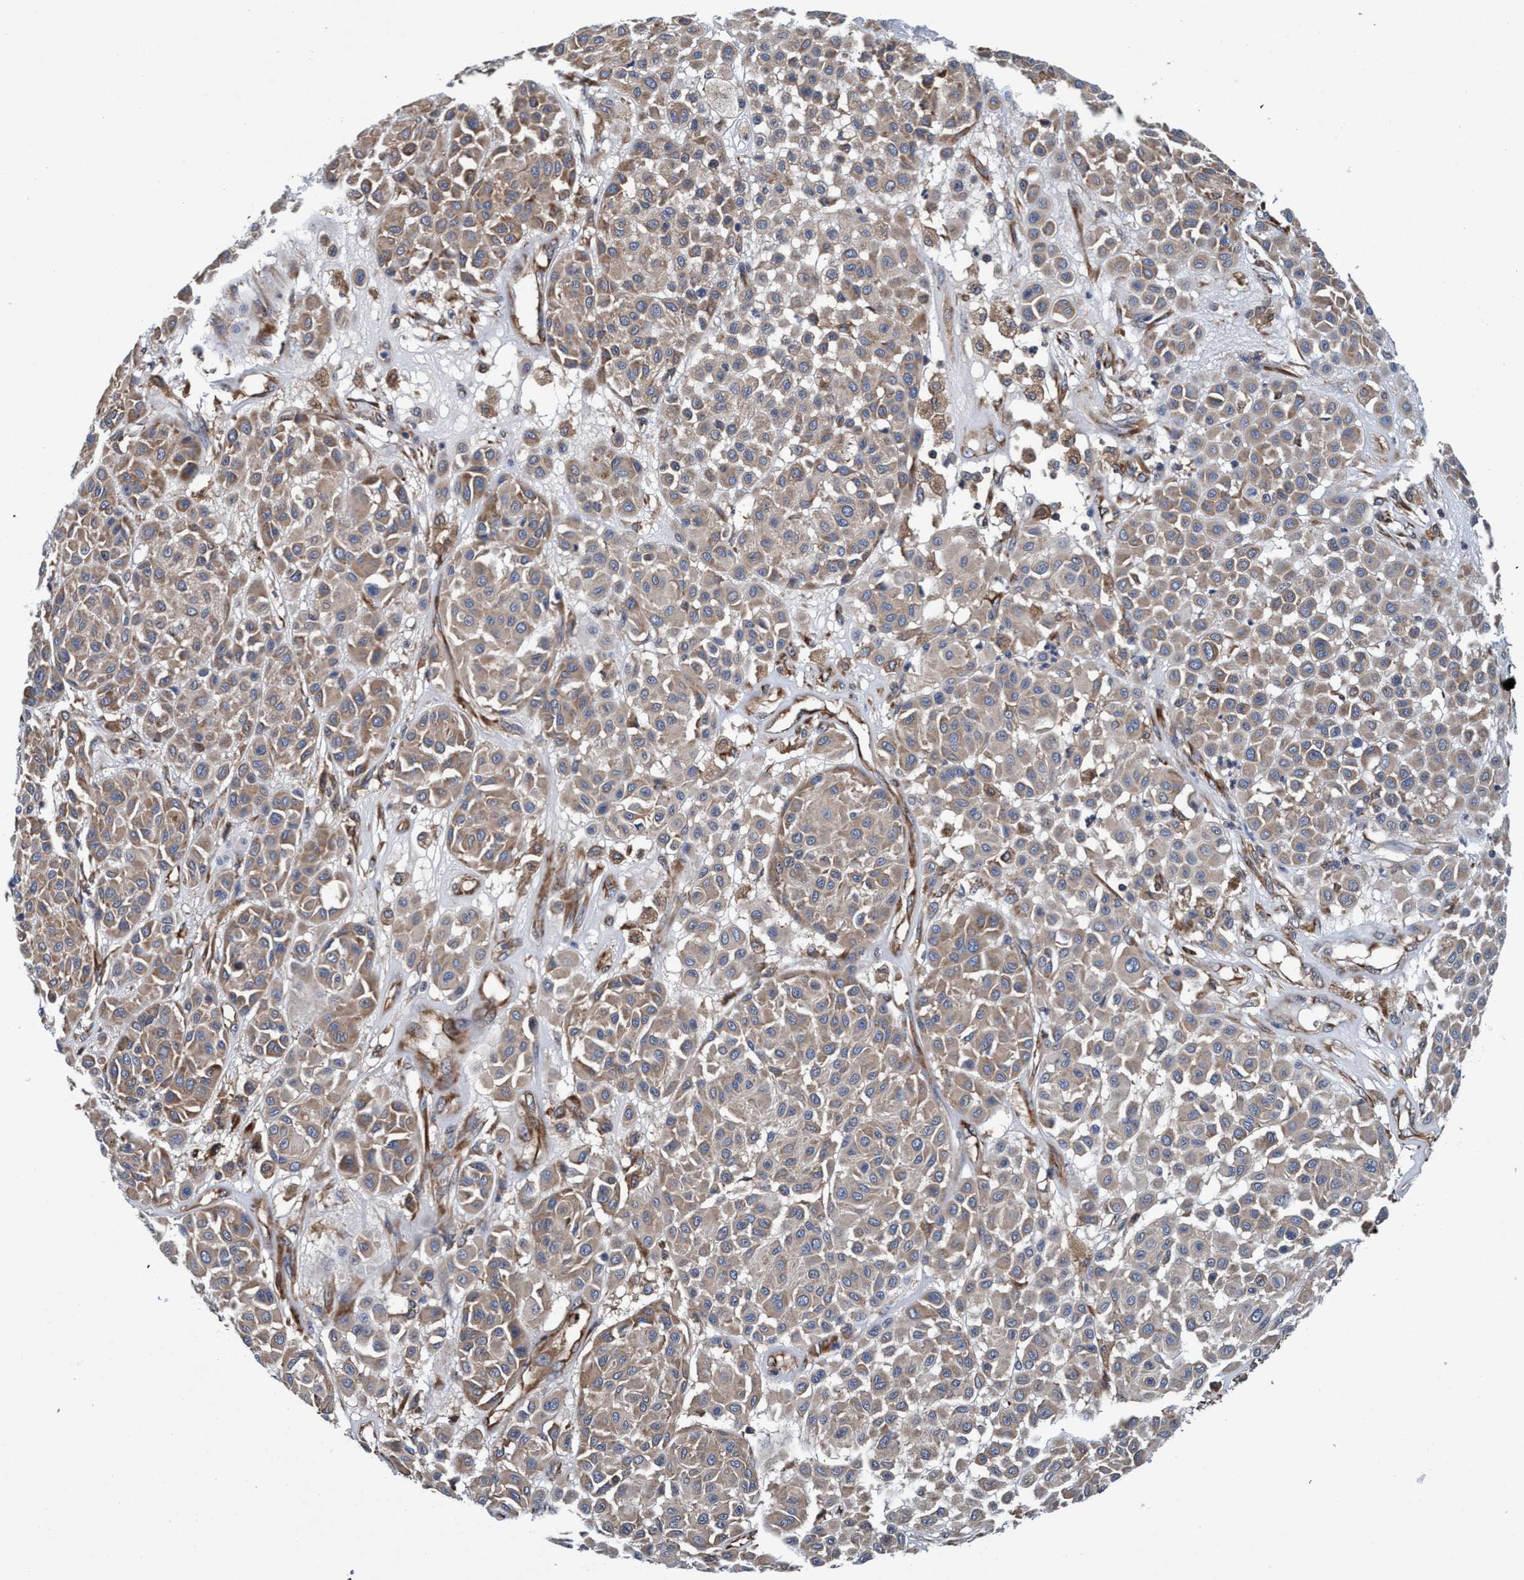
{"staining": {"intensity": "weak", "quantity": ">75%", "location": "cytoplasmic/membranous"}, "tissue": "melanoma", "cell_type": "Tumor cells", "image_type": "cancer", "snomed": [{"axis": "morphology", "description": "Malignant melanoma, Metastatic site"}, {"axis": "topography", "description": "Soft tissue"}], "caption": "Immunohistochemistry (DAB (3,3'-diaminobenzidine)) staining of human malignant melanoma (metastatic site) reveals weak cytoplasmic/membranous protein positivity in about >75% of tumor cells. Nuclei are stained in blue.", "gene": "ENDOG", "patient": {"sex": "male", "age": 41}}